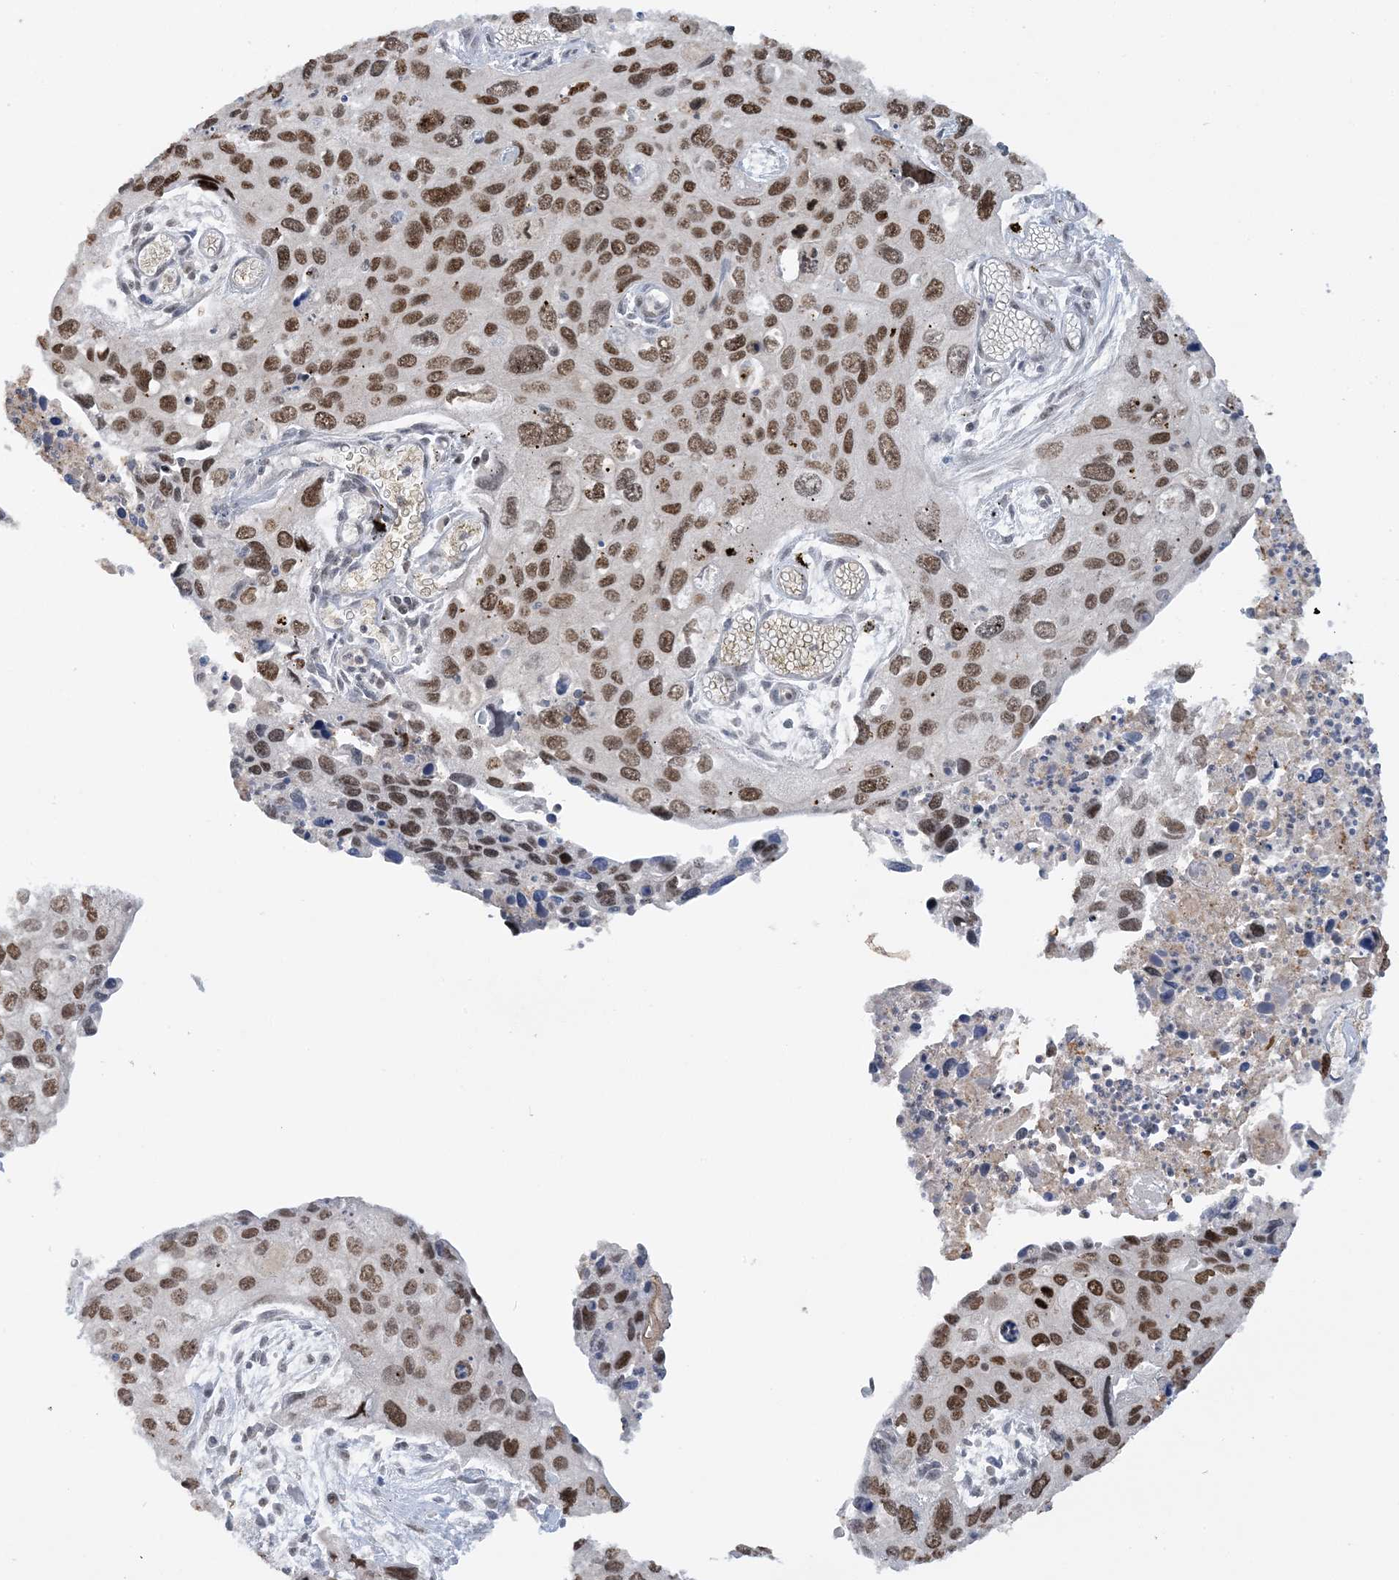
{"staining": {"intensity": "moderate", "quantity": ">75%", "location": "nuclear"}, "tissue": "cervical cancer", "cell_type": "Tumor cells", "image_type": "cancer", "snomed": [{"axis": "morphology", "description": "Squamous cell carcinoma, NOS"}, {"axis": "topography", "description": "Cervix"}], "caption": "Protein staining shows moderate nuclear positivity in approximately >75% of tumor cells in squamous cell carcinoma (cervical).", "gene": "ACYP2", "patient": {"sex": "female", "age": 55}}